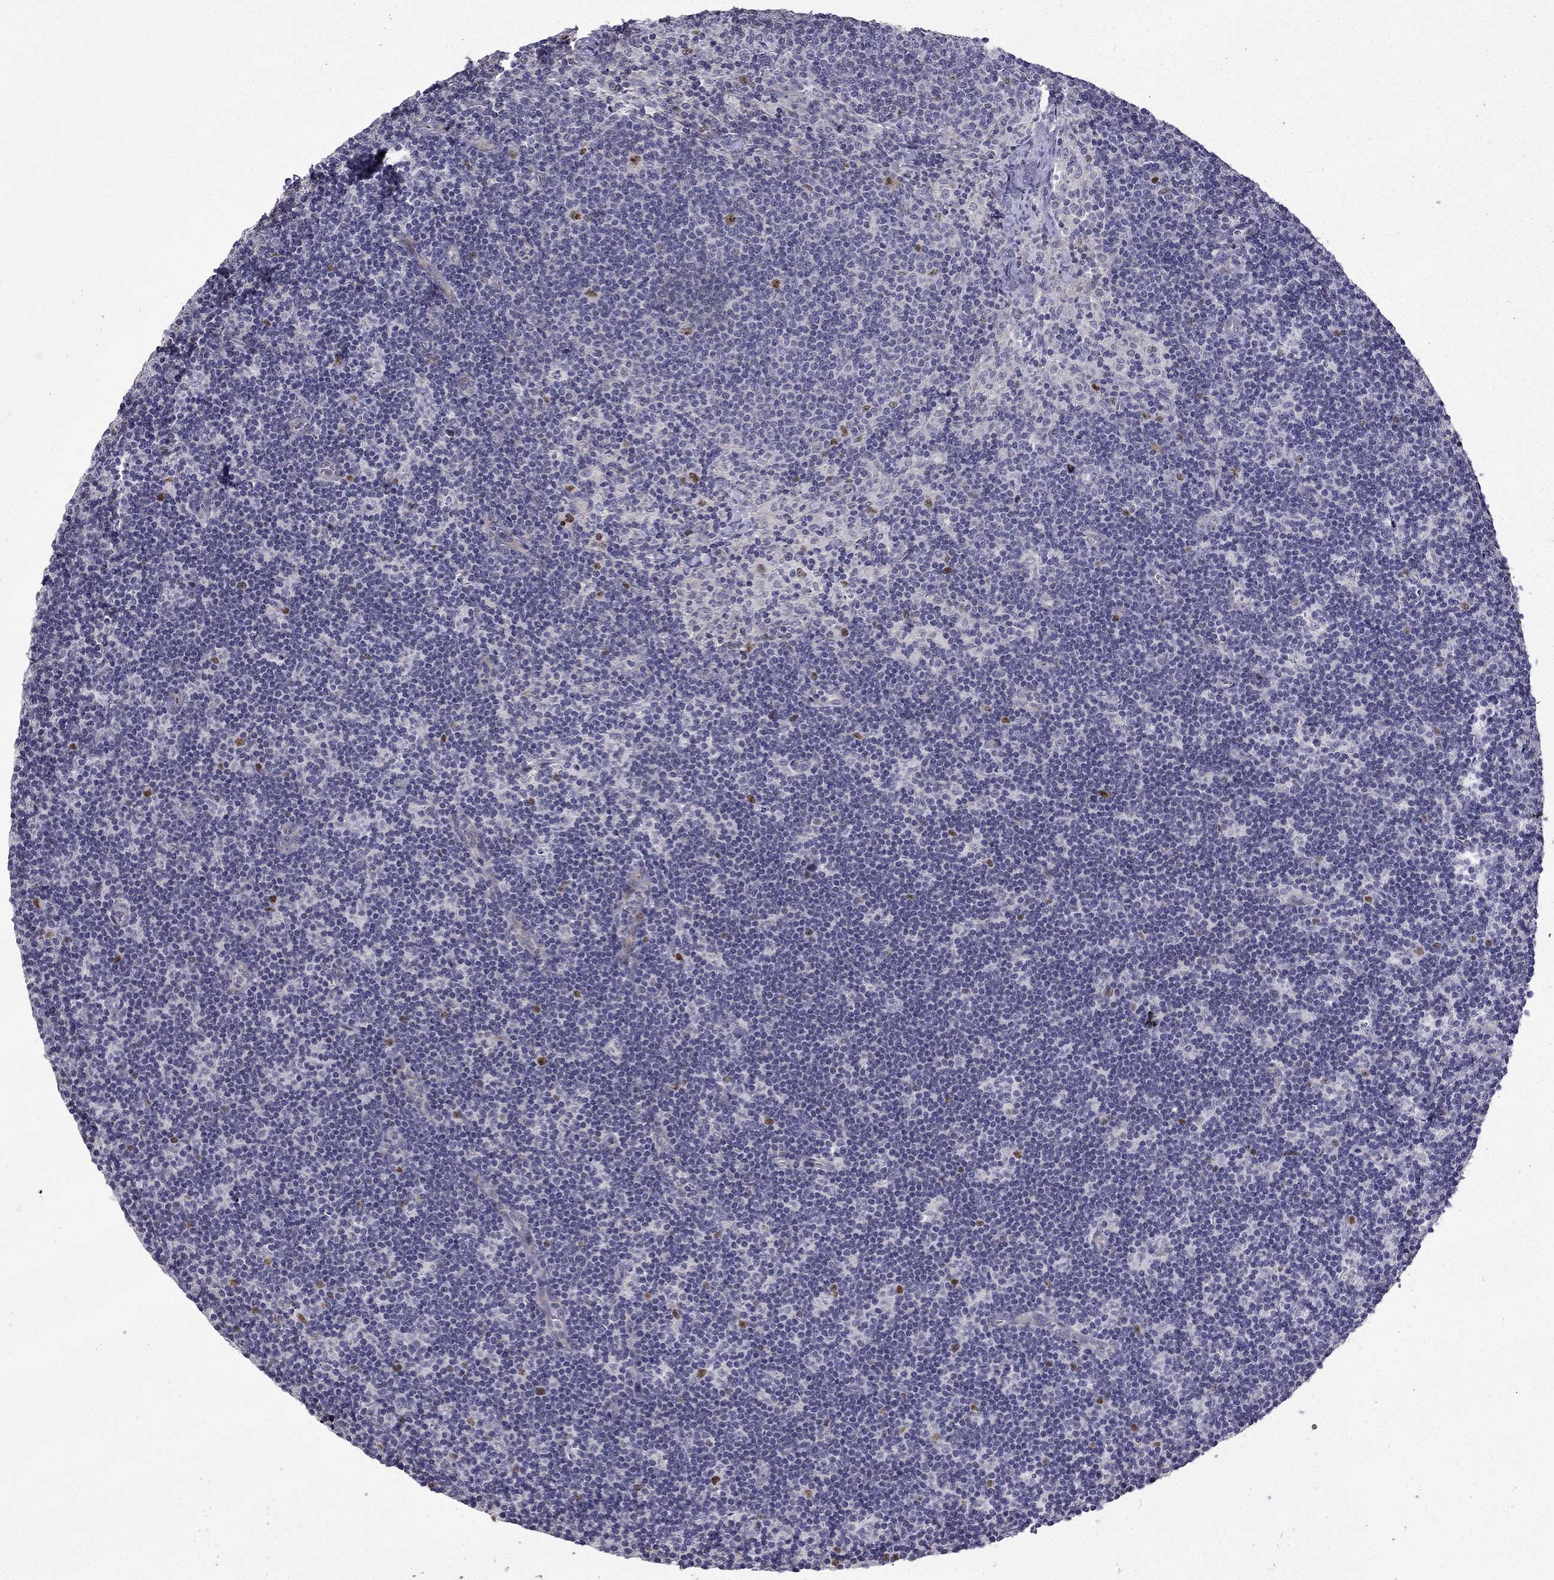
{"staining": {"intensity": "negative", "quantity": "none", "location": "none"}, "tissue": "lymph node", "cell_type": "Germinal center cells", "image_type": "normal", "snomed": [{"axis": "morphology", "description": "Normal tissue, NOS"}, {"axis": "topography", "description": "Lymph node"}], "caption": "High magnification brightfield microscopy of normal lymph node stained with DAB (brown) and counterstained with hematoxylin (blue): germinal center cells show no significant staining. Nuclei are stained in blue.", "gene": "UHRF1", "patient": {"sex": "female", "age": 34}}